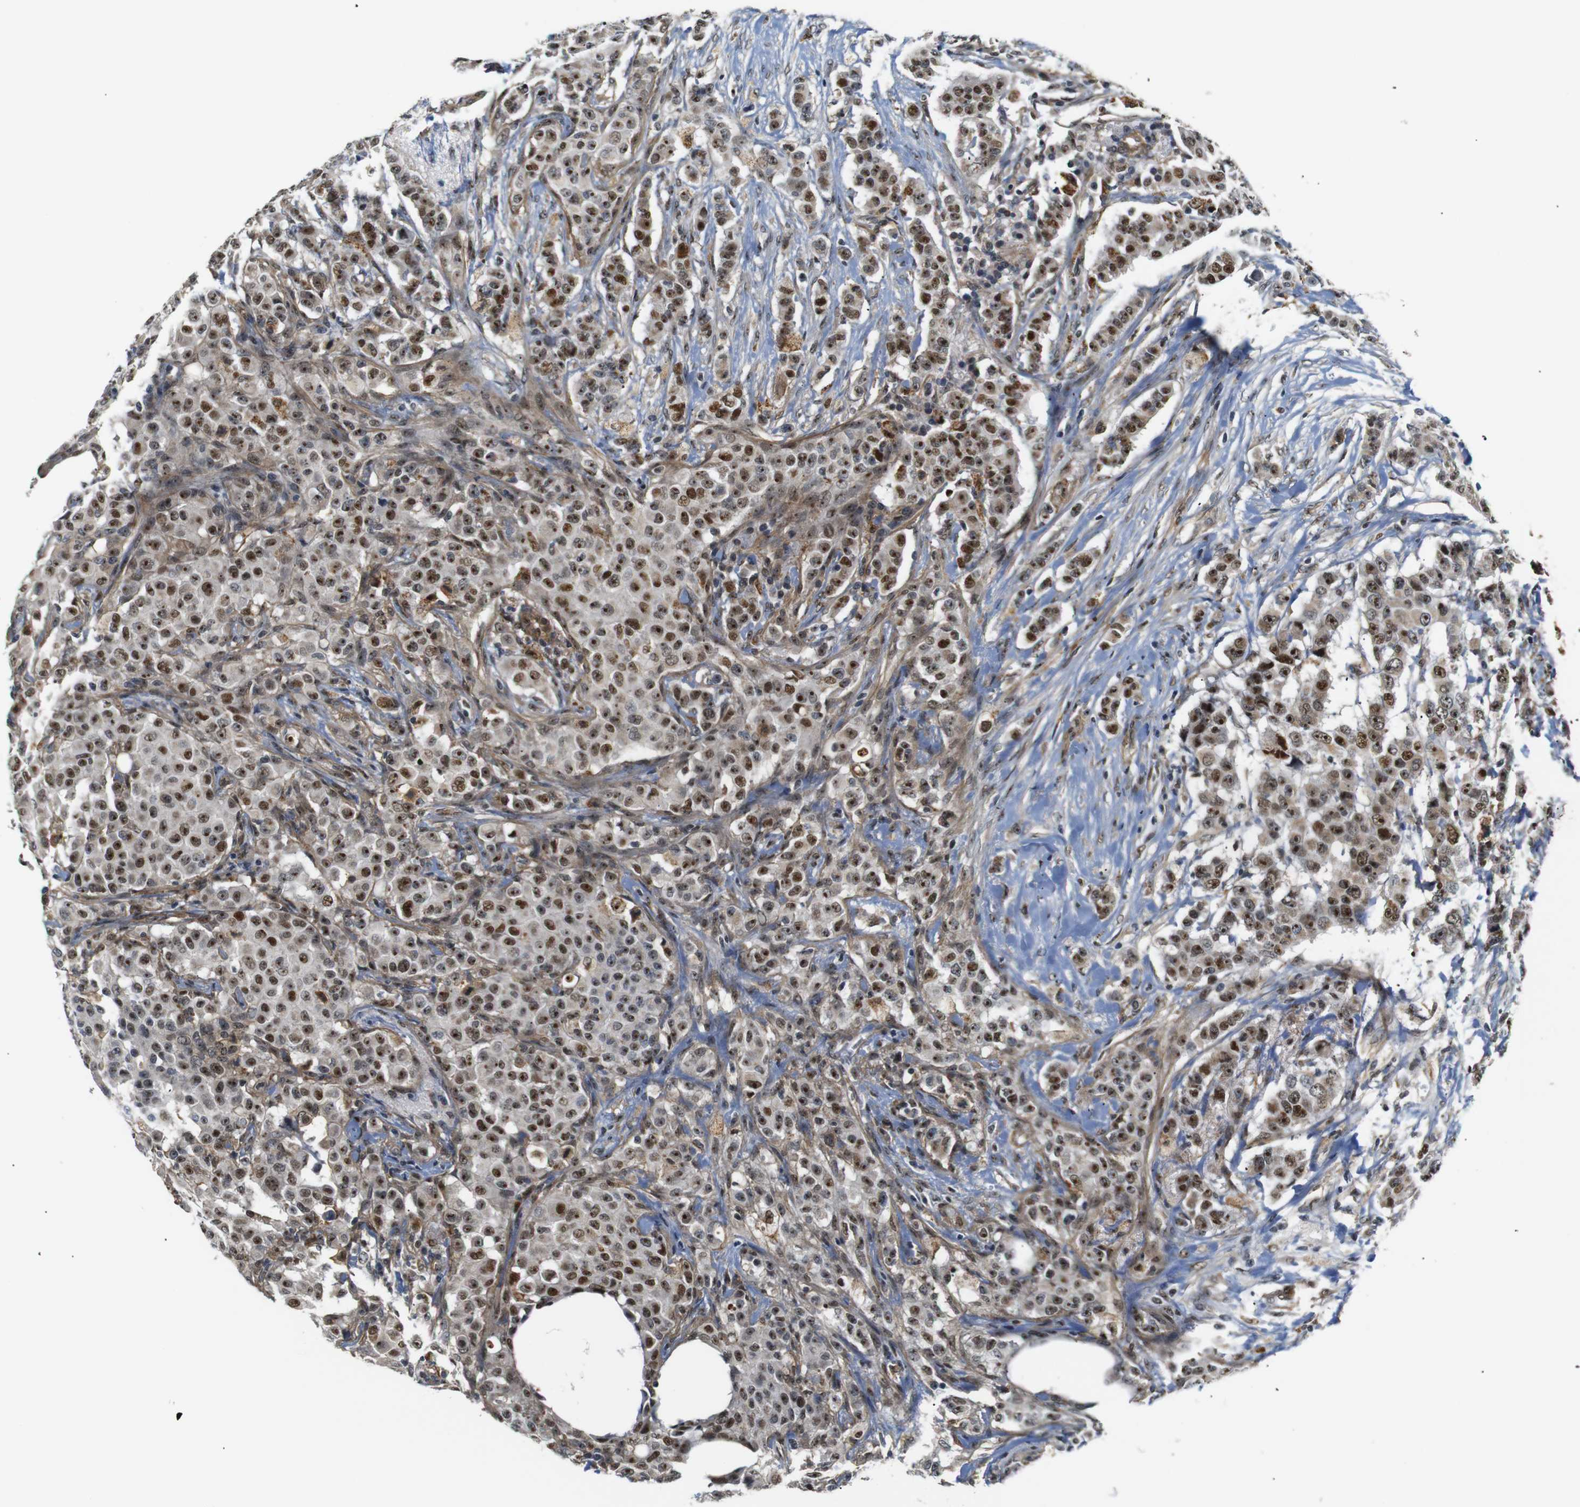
{"staining": {"intensity": "strong", "quantity": ">75%", "location": "cytoplasmic/membranous,nuclear"}, "tissue": "breast cancer", "cell_type": "Tumor cells", "image_type": "cancer", "snomed": [{"axis": "morphology", "description": "Duct carcinoma"}, {"axis": "topography", "description": "Breast"}], "caption": "A brown stain labels strong cytoplasmic/membranous and nuclear expression of a protein in human breast cancer tumor cells. Immunohistochemistry stains the protein of interest in brown and the nuclei are stained blue.", "gene": "PARN", "patient": {"sex": "female", "age": 40}}